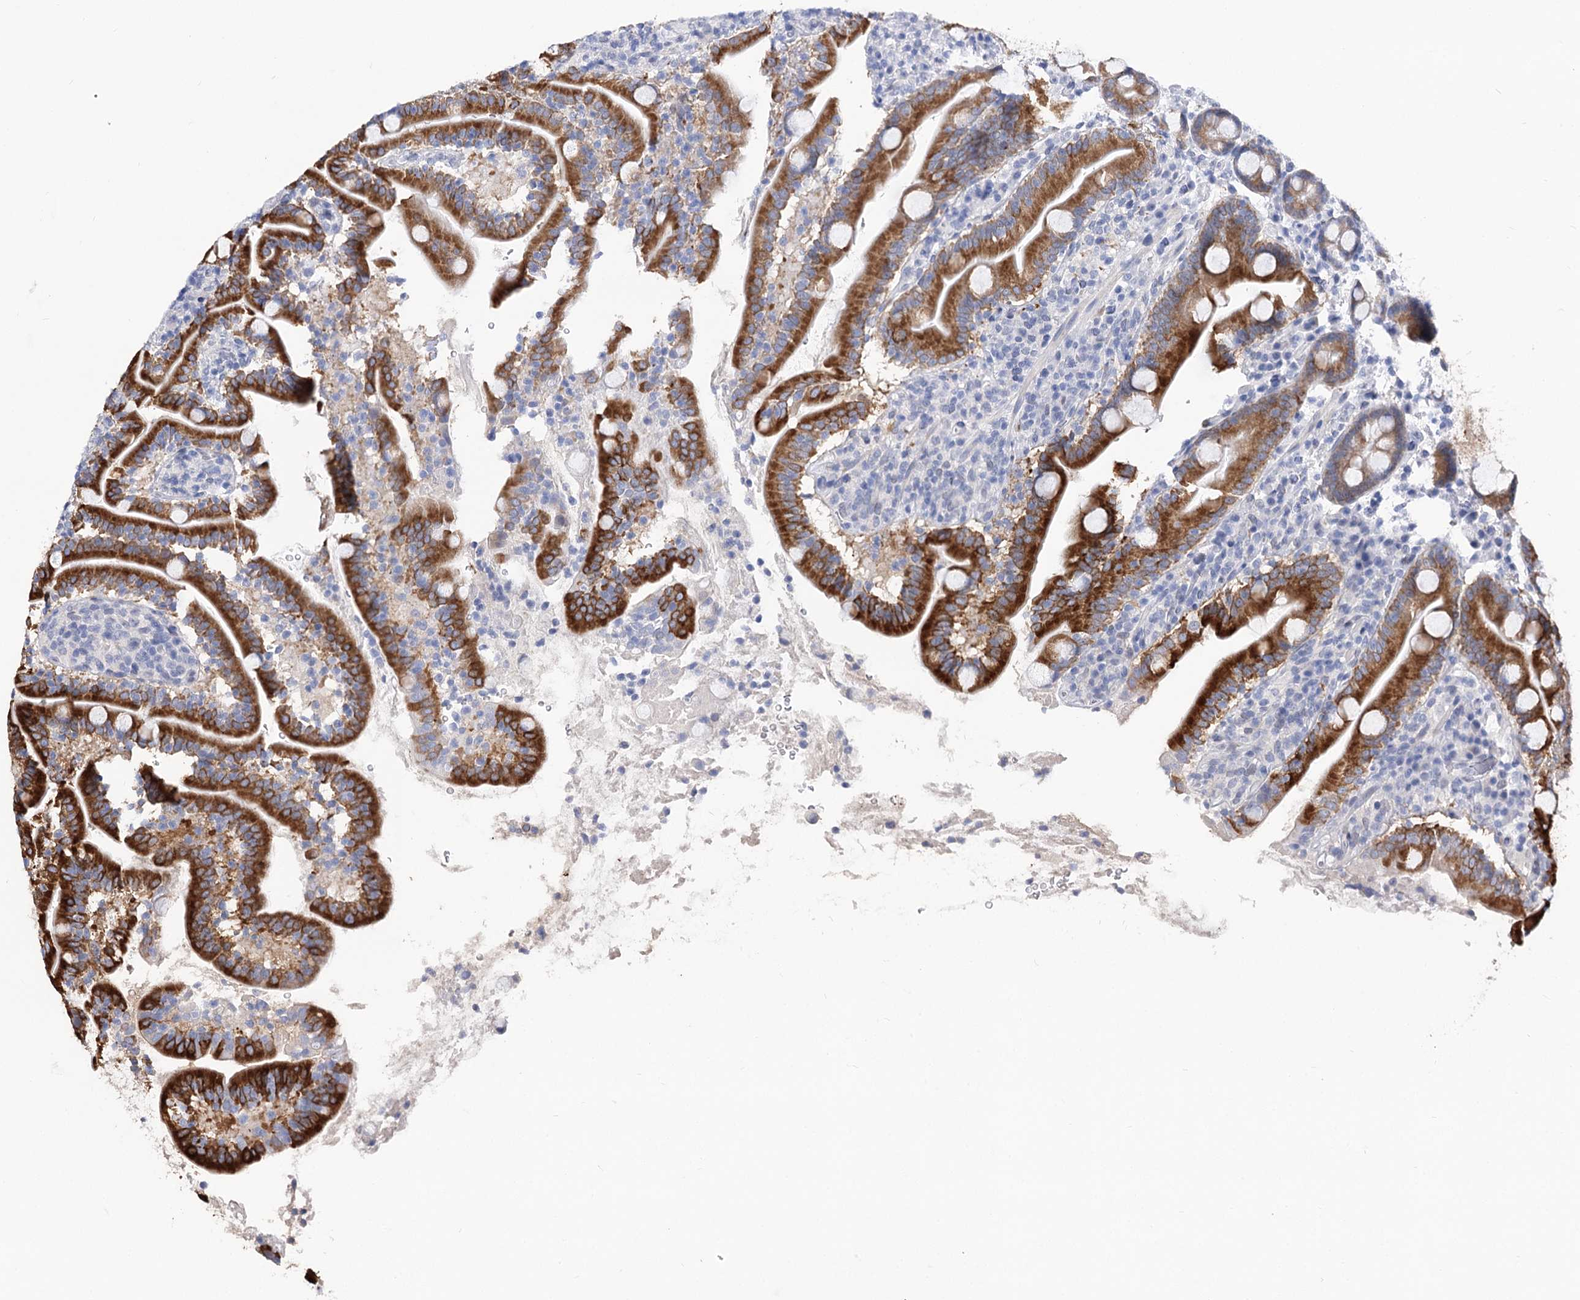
{"staining": {"intensity": "strong", "quantity": ">75%", "location": "cytoplasmic/membranous"}, "tissue": "duodenum", "cell_type": "Glandular cells", "image_type": "normal", "snomed": [{"axis": "morphology", "description": "Normal tissue, NOS"}, {"axis": "topography", "description": "Duodenum"}], "caption": "Glandular cells reveal strong cytoplasmic/membranous positivity in about >75% of cells in benign duodenum. The staining was performed using DAB, with brown indicating positive protein expression. Nuclei are stained blue with hematoxylin.", "gene": "TMEM201", "patient": {"sex": "male", "age": 35}}